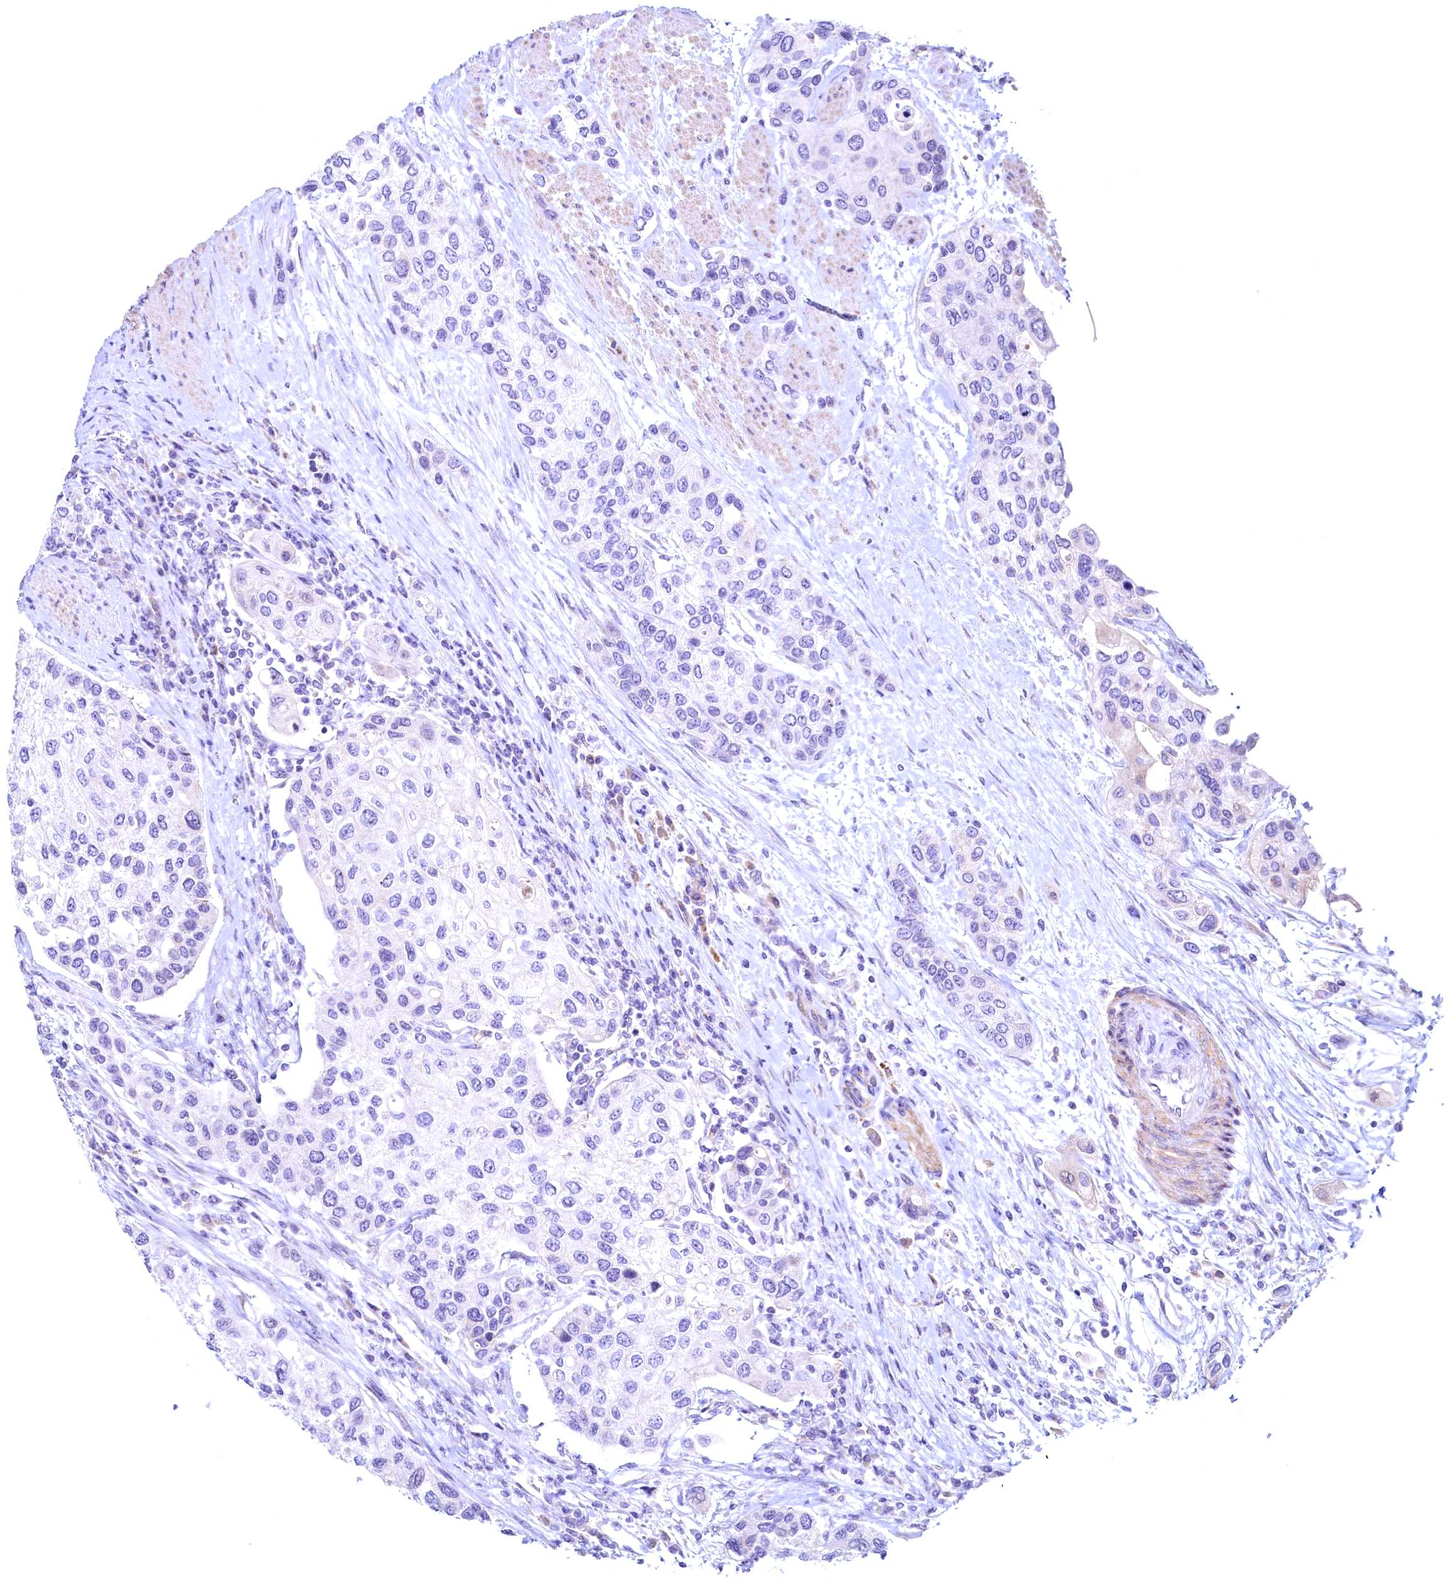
{"staining": {"intensity": "negative", "quantity": "none", "location": "none"}, "tissue": "urothelial cancer", "cell_type": "Tumor cells", "image_type": "cancer", "snomed": [{"axis": "morphology", "description": "Normal tissue, NOS"}, {"axis": "morphology", "description": "Urothelial carcinoma, High grade"}, {"axis": "topography", "description": "Vascular tissue"}, {"axis": "topography", "description": "Urinary bladder"}], "caption": "Photomicrograph shows no significant protein staining in tumor cells of urothelial cancer.", "gene": "MAP1LC3A", "patient": {"sex": "female", "age": 56}}